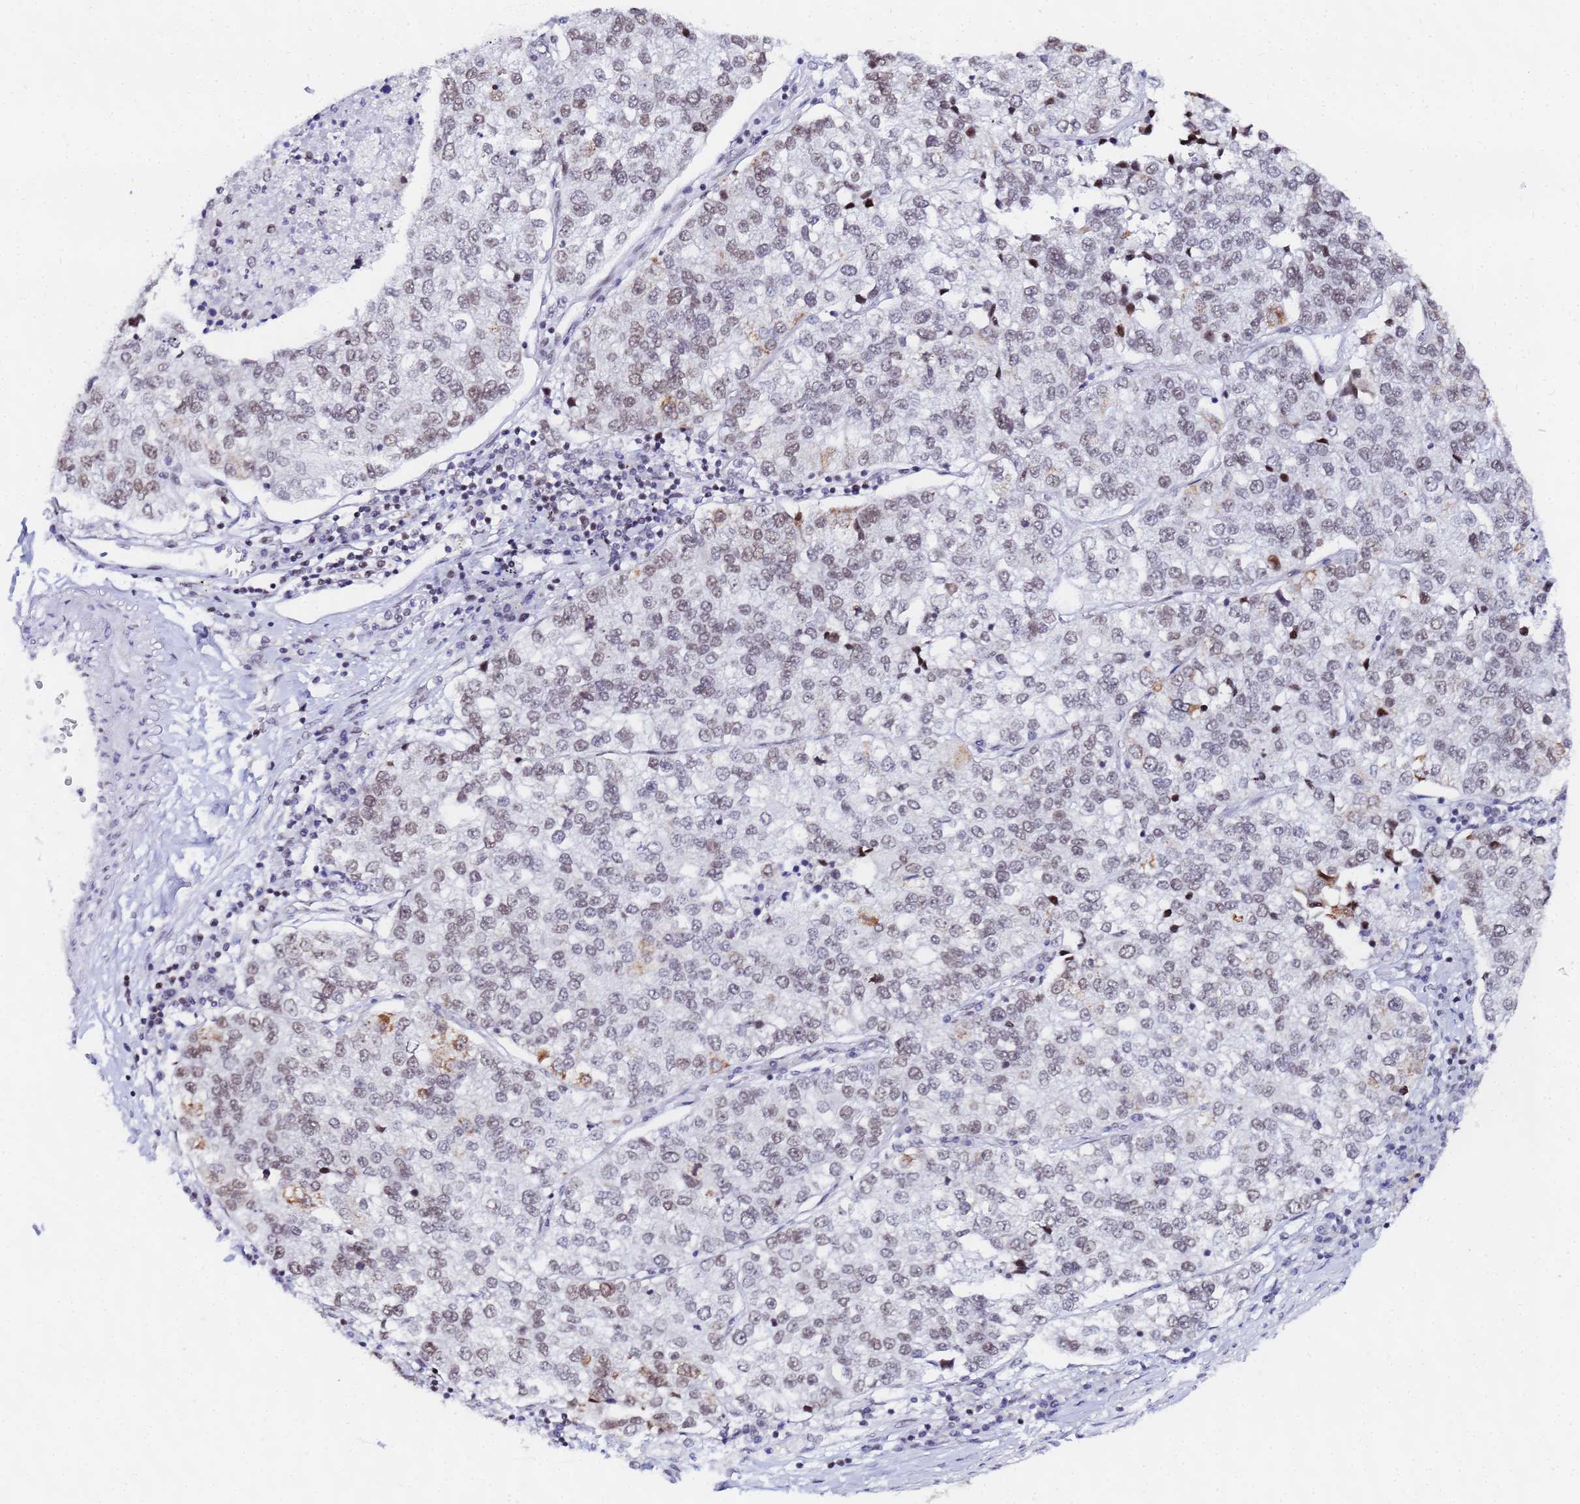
{"staining": {"intensity": "weak", "quantity": "<25%", "location": "cytoplasmic/membranous,nuclear"}, "tissue": "lung cancer", "cell_type": "Tumor cells", "image_type": "cancer", "snomed": [{"axis": "morphology", "description": "Adenocarcinoma, NOS"}, {"axis": "topography", "description": "Lung"}], "caption": "High magnification brightfield microscopy of lung adenocarcinoma stained with DAB (3,3'-diaminobenzidine) (brown) and counterstained with hematoxylin (blue): tumor cells show no significant staining. The staining is performed using DAB (3,3'-diaminobenzidine) brown chromogen with nuclei counter-stained in using hematoxylin.", "gene": "CKMT1A", "patient": {"sex": "male", "age": 49}}